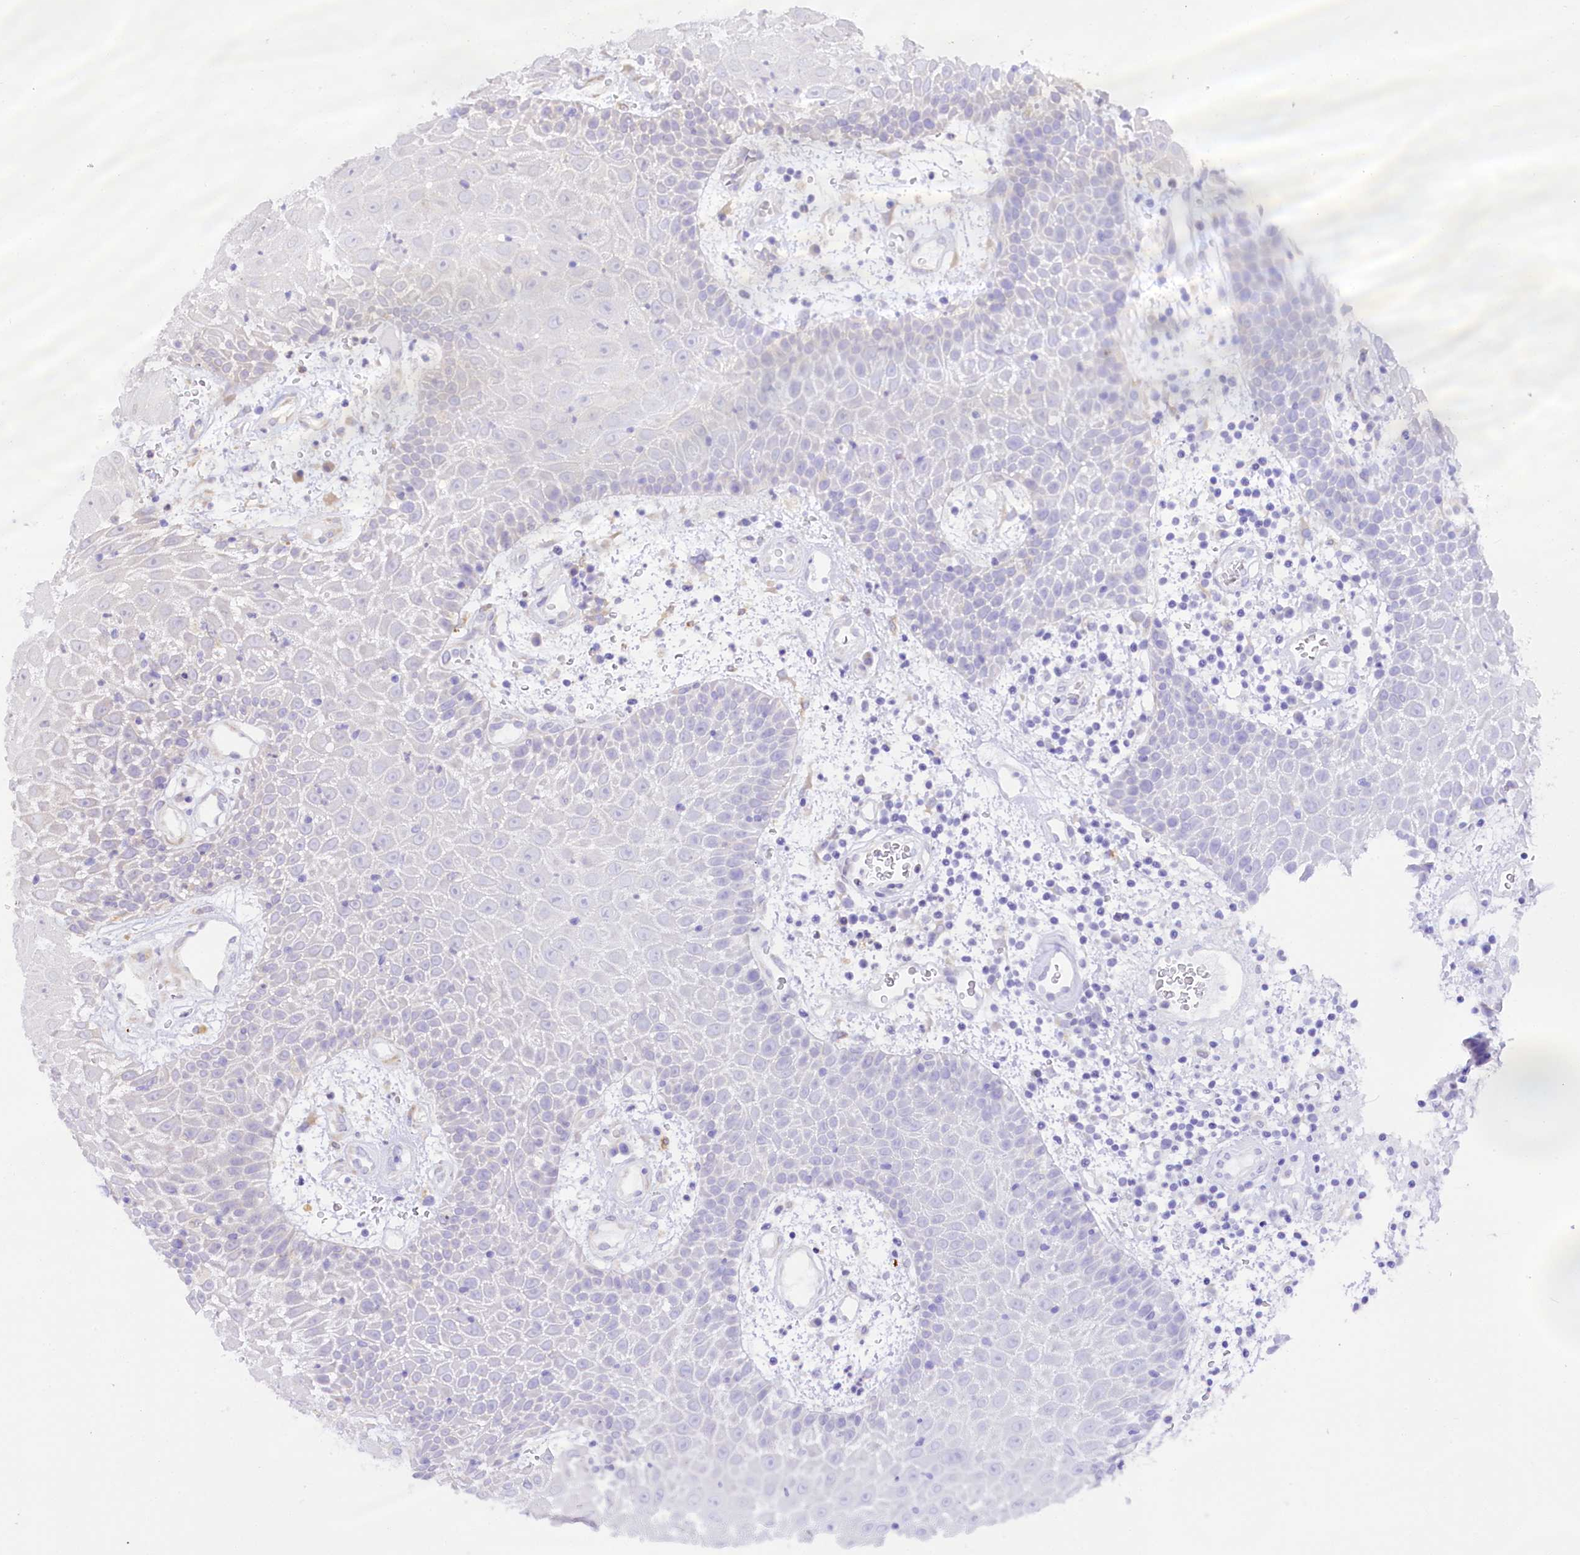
{"staining": {"intensity": "negative", "quantity": "none", "location": "none"}, "tissue": "oral mucosa", "cell_type": "Squamous epithelial cells", "image_type": "normal", "snomed": [{"axis": "morphology", "description": "Normal tissue, NOS"}, {"axis": "topography", "description": "Skeletal muscle"}, {"axis": "topography", "description": "Oral tissue"}, {"axis": "topography", "description": "Salivary gland"}, {"axis": "topography", "description": "Peripheral nerve tissue"}], "caption": "IHC photomicrograph of benign oral mucosa stained for a protein (brown), which reveals no expression in squamous epithelial cells. The staining is performed using DAB brown chromogen with nuclei counter-stained in using hematoxylin.", "gene": "PPIP5K2", "patient": {"sex": "male", "age": 54}}